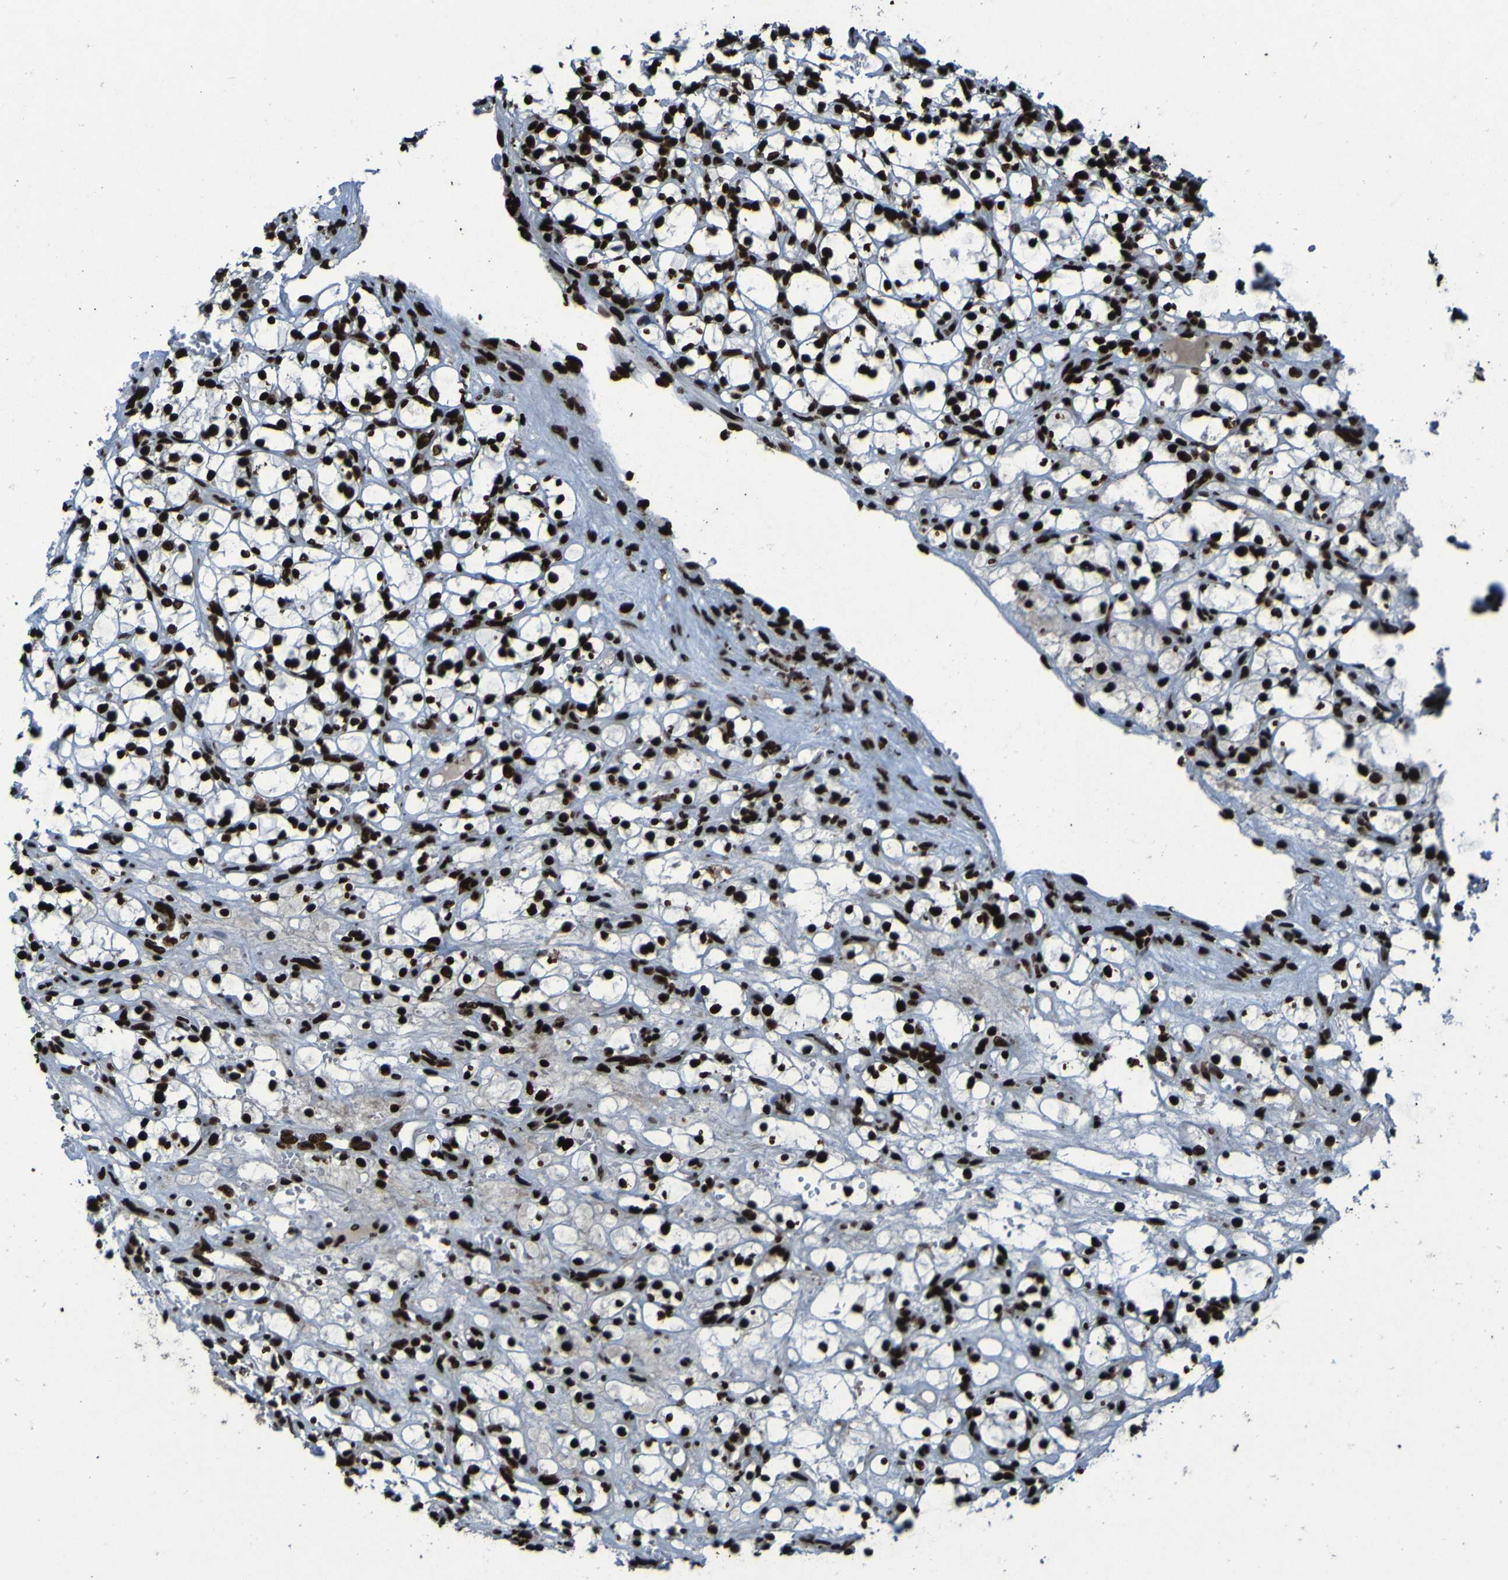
{"staining": {"intensity": "strong", "quantity": ">75%", "location": "nuclear"}, "tissue": "renal cancer", "cell_type": "Tumor cells", "image_type": "cancer", "snomed": [{"axis": "morphology", "description": "Adenocarcinoma, NOS"}, {"axis": "topography", "description": "Kidney"}], "caption": "A high amount of strong nuclear staining is identified in approximately >75% of tumor cells in renal adenocarcinoma tissue.", "gene": "NPM1", "patient": {"sex": "female", "age": 69}}